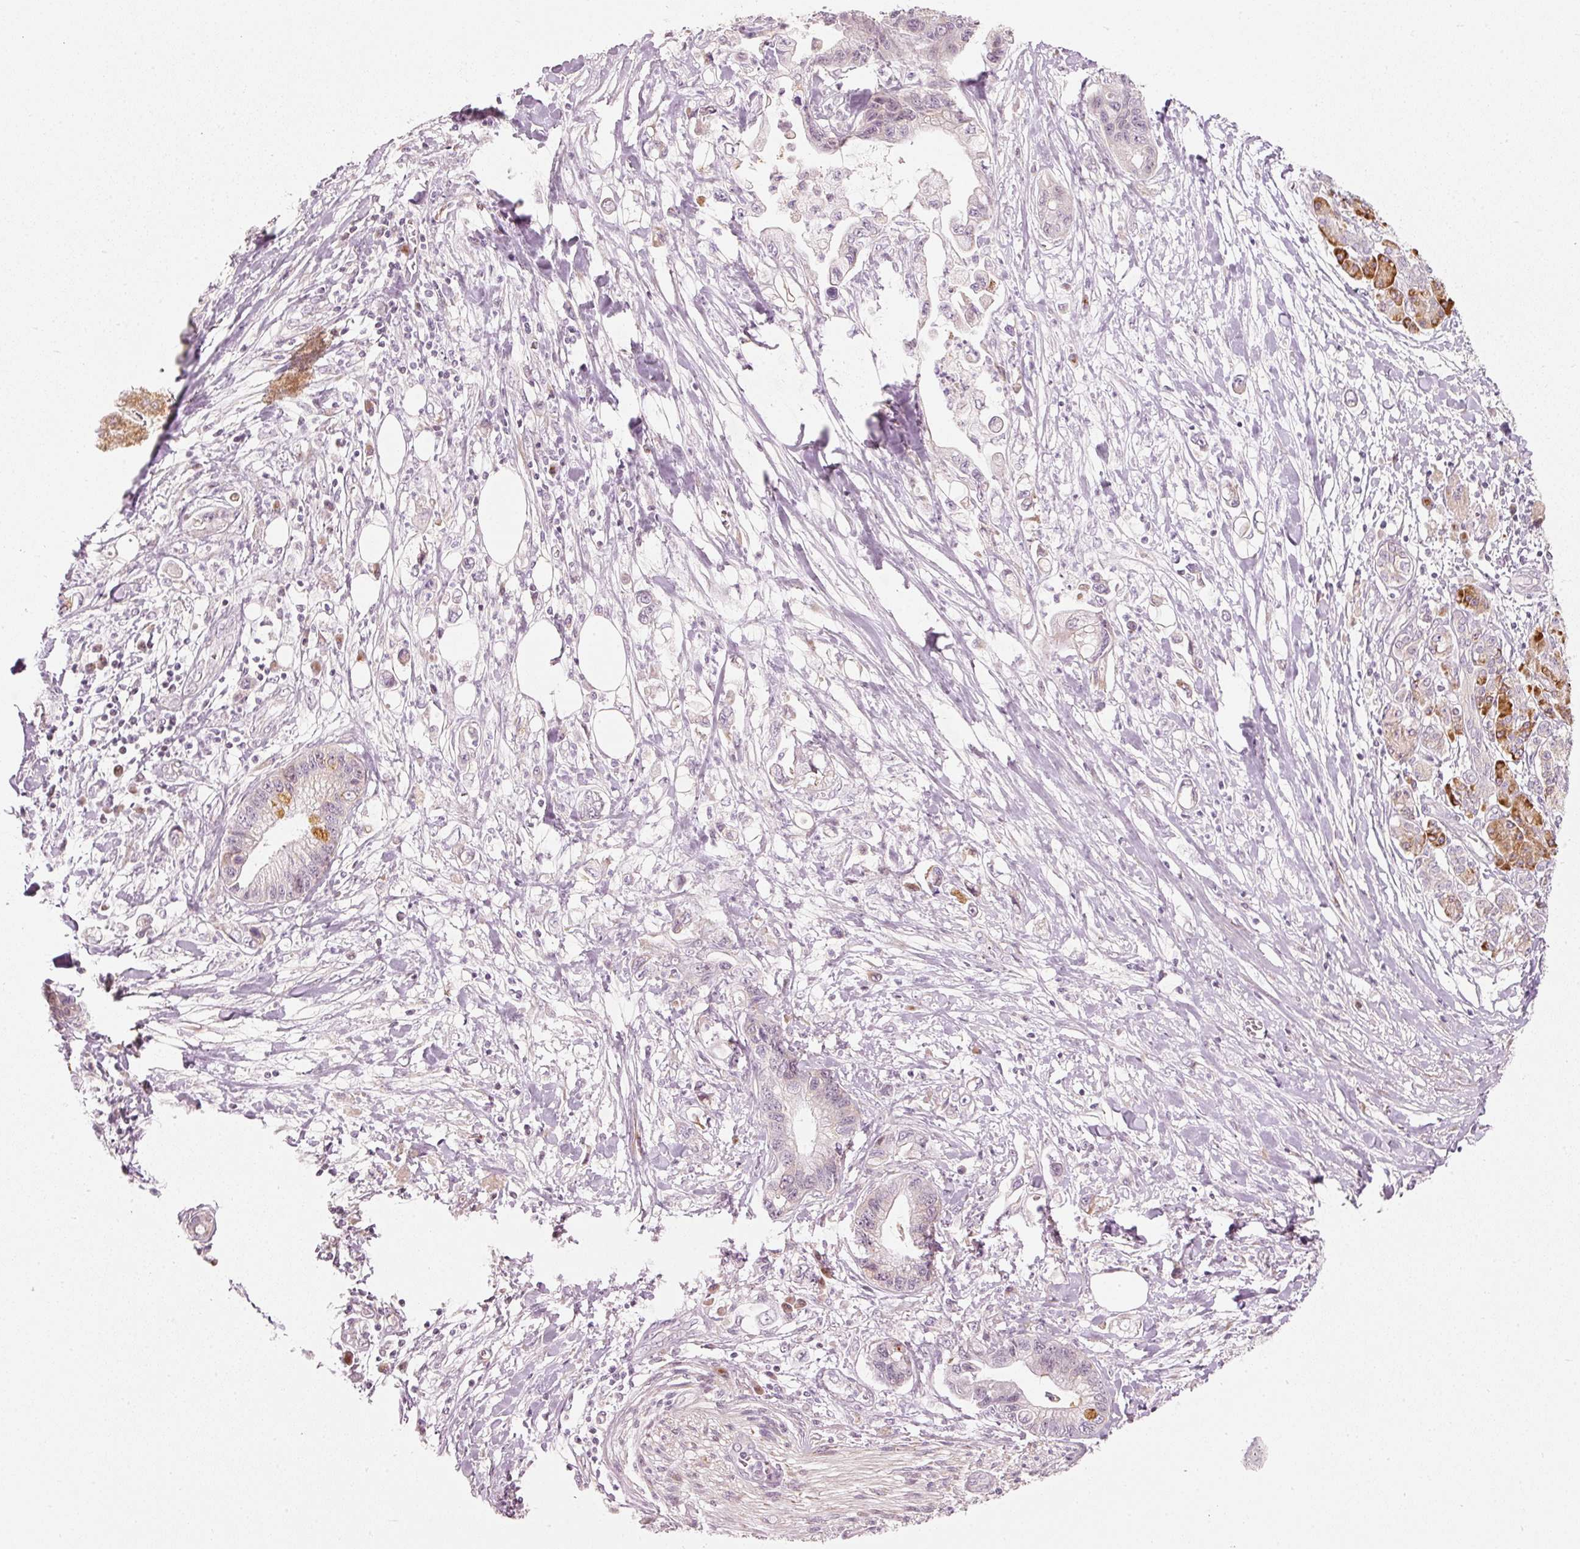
{"staining": {"intensity": "negative", "quantity": "none", "location": "none"}, "tissue": "pancreatic cancer", "cell_type": "Tumor cells", "image_type": "cancer", "snomed": [{"axis": "morphology", "description": "Adenocarcinoma, NOS"}, {"axis": "topography", "description": "Pancreas"}], "caption": "This is an immunohistochemistry photomicrograph of human pancreatic adenocarcinoma. There is no positivity in tumor cells.", "gene": "SLC20A1", "patient": {"sex": "male", "age": 61}}